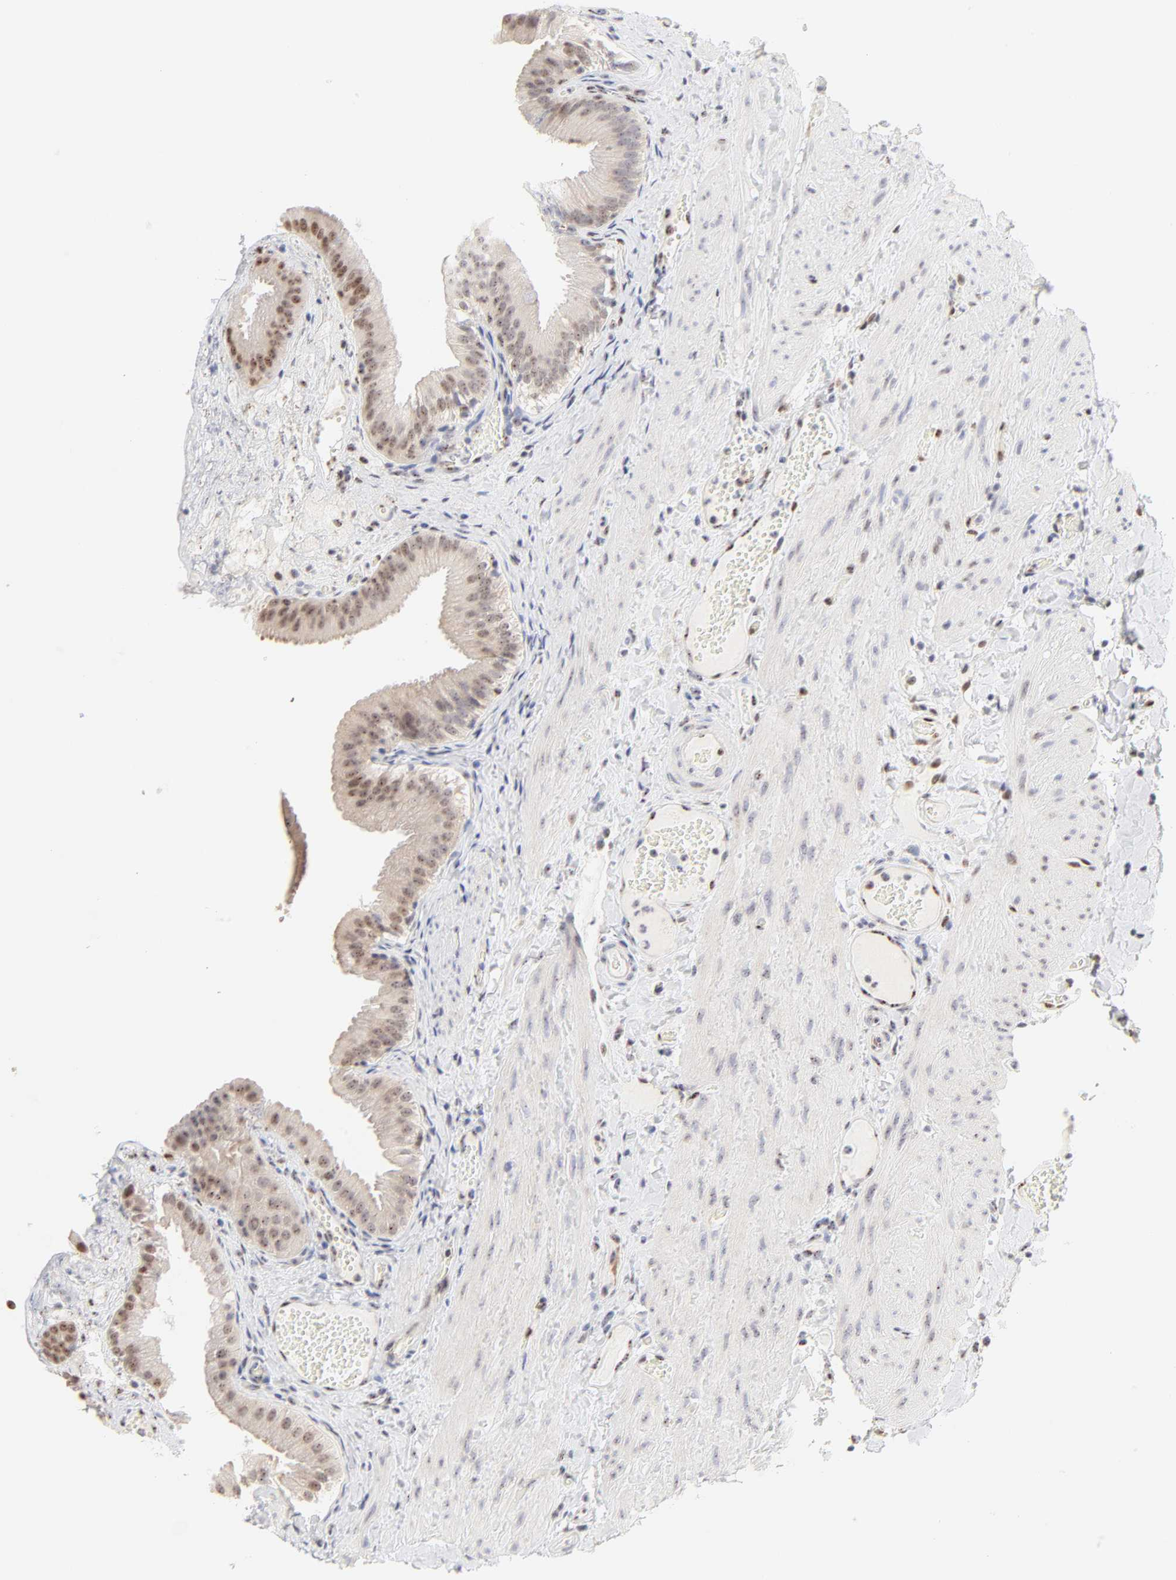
{"staining": {"intensity": "weak", "quantity": ">75%", "location": "nuclear"}, "tissue": "gallbladder", "cell_type": "Glandular cells", "image_type": "normal", "snomed": [{"axis": "morphology", "description": "Normal tissue, NOS"}, {"axis": "topography", "description": "Gallbladder"}], "caption": "Normal gallbladder exhibits weak nuclear positivity in approximately >75% of glandular cells, visualized by immunohistochemistry.", "gene": "NFIL3", "patient": {"sex": "female", "age": 24}}